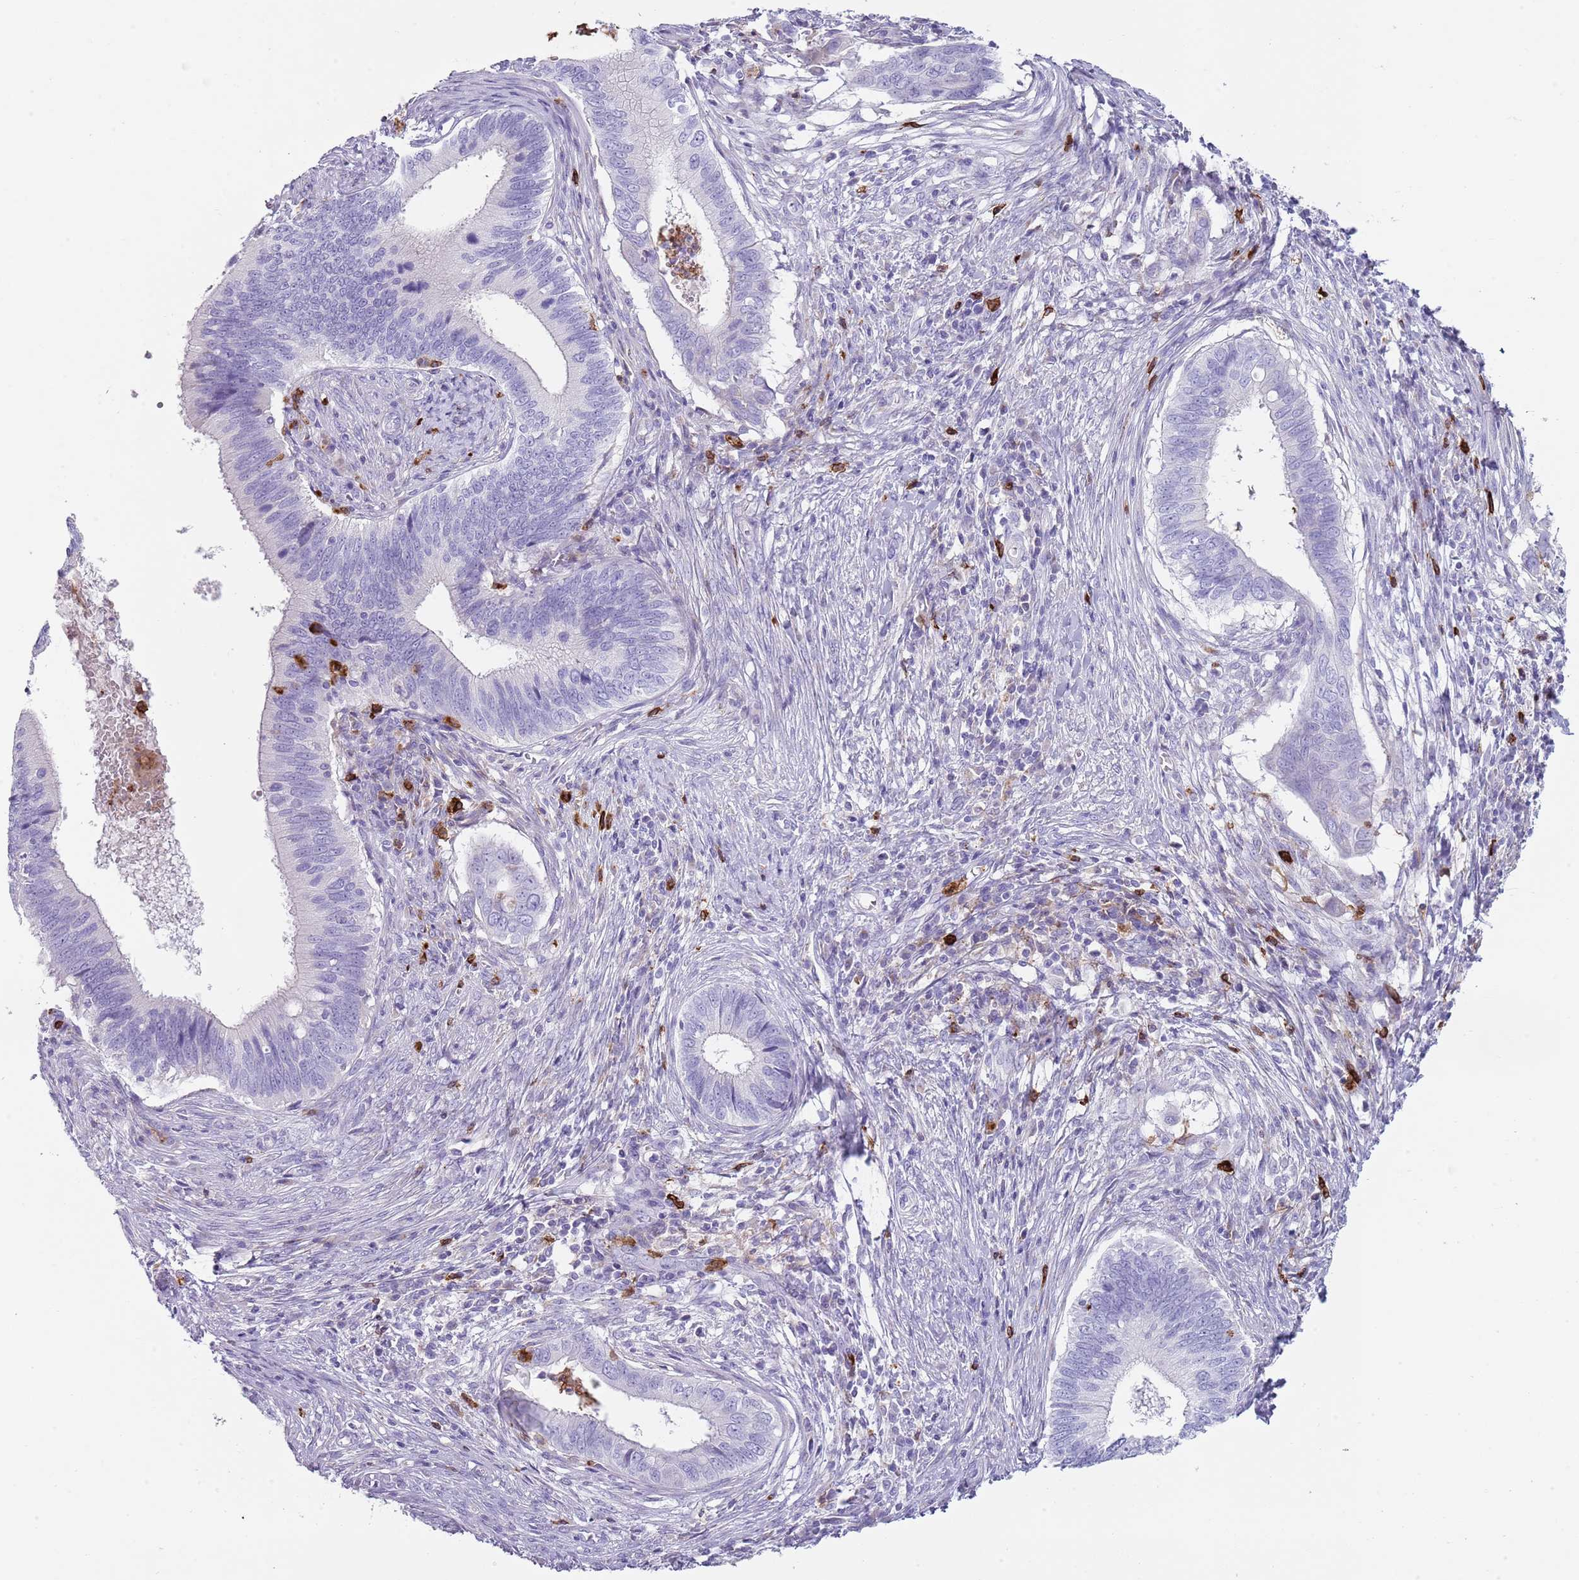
{"staining": {"intensity": "negative", "quantity": "none", "location": "none"}, "tissue": "cervical cancer", "cell_type": "Tumor cells", "image_type": "cancer", "snomed": [{"axis": "morphology", "description": "Adenocarcinoma, NOS"}, {"axis": "topography", "description": "Cervix"}], "caption": "This image is of cervical cancer stained with immunohistochemistry (IHC) to label a protein in brown with the nuclei are counter-stained blue. There is no staining in tumor cells.", "gene": "CD177", "patient": {"sex": "female", "age": 42}}